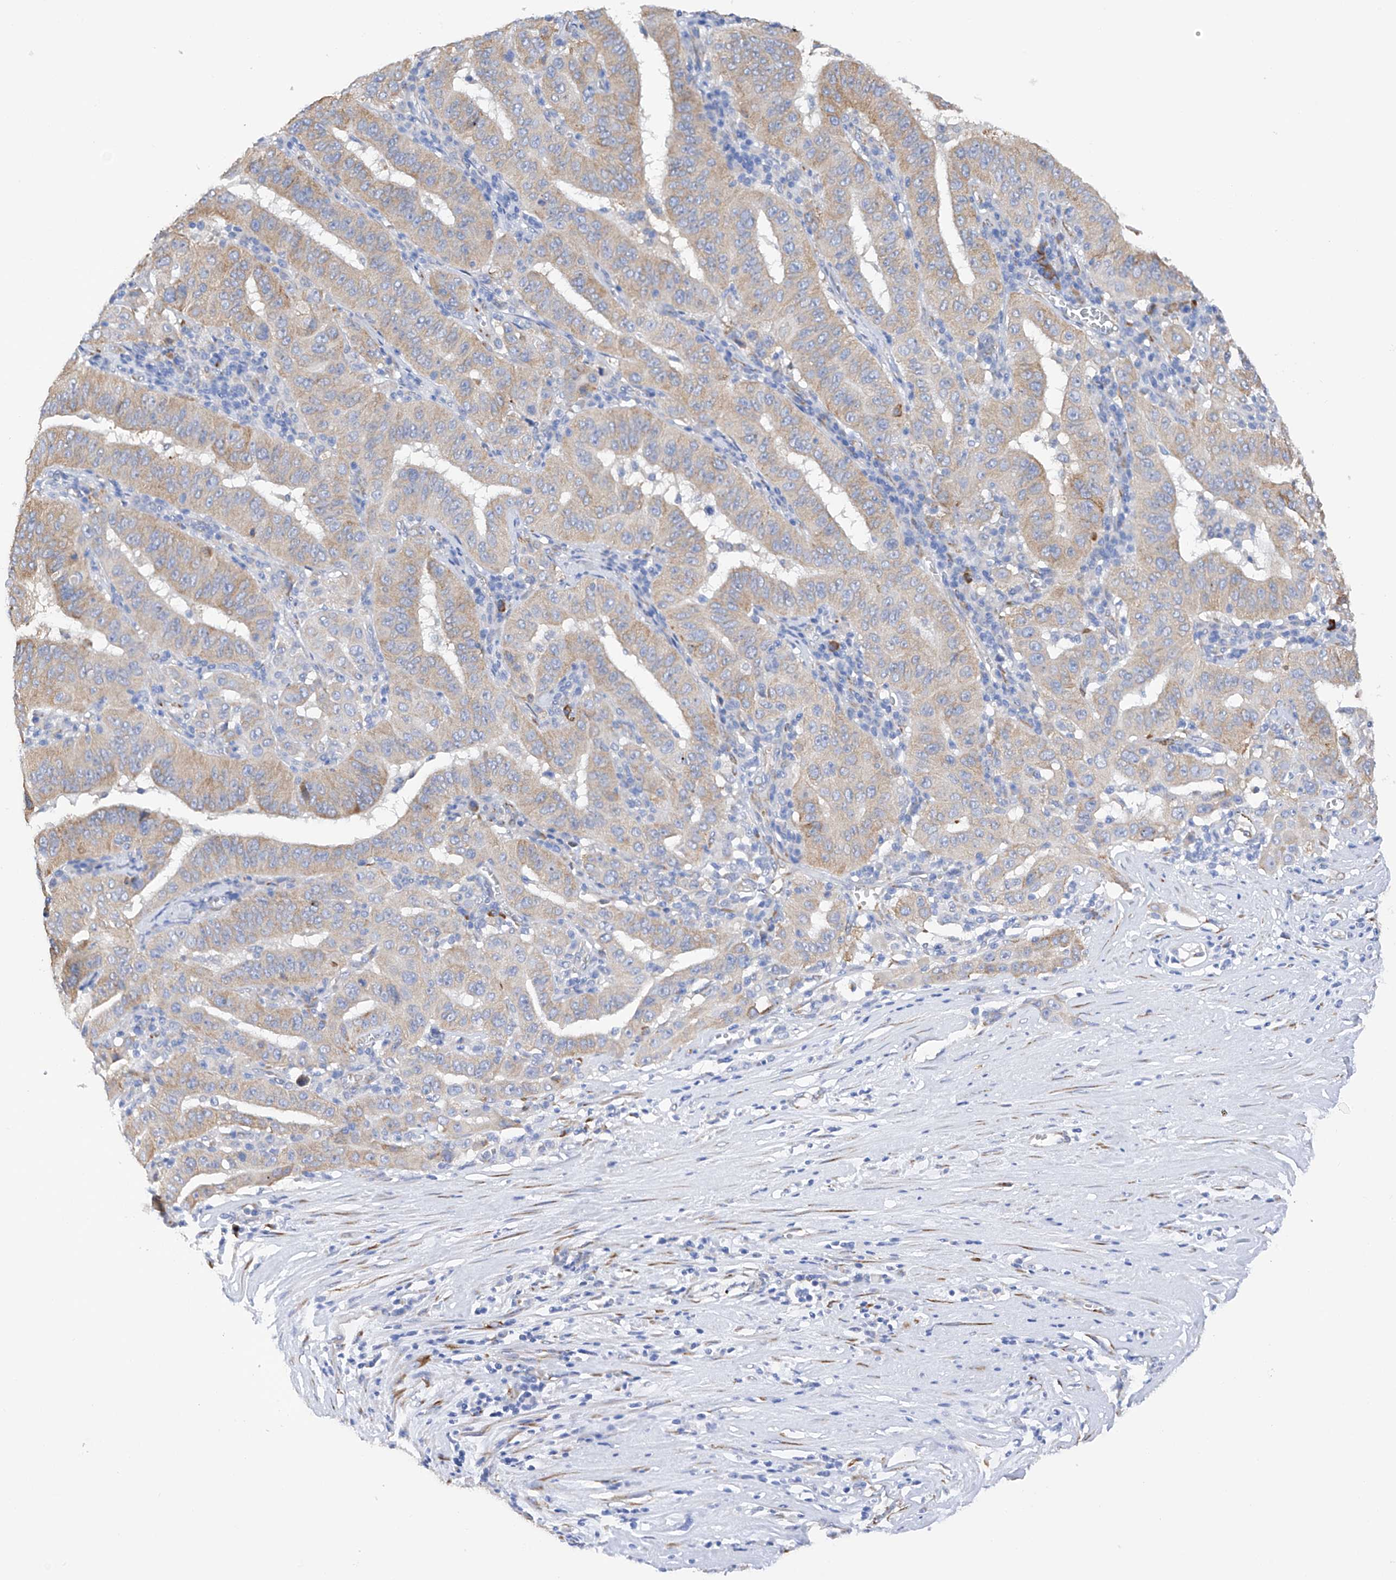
{"staining": {"intensity": "weak", "quantity": ">75%", "location": "cytoplasmic/membranous"}, "tissue": "pancreatic cancer", "cell_type": "Tumor cells", "image_type": "cancer", "snomed": [{"axis": "morphology", "description": "Adenocarcinoma, NOS"}, {"axis": "topography", "description": "Pancreas"}], "caption": "Adenocarcinoma (pancreatic) was stained to show a protein in brown. There is low levels of weak cytoplasmic/membranous staining in approximately >75% of tumor cells.", "gene": "PDIA5", "patient": {"sex": "male", "age": 63}}